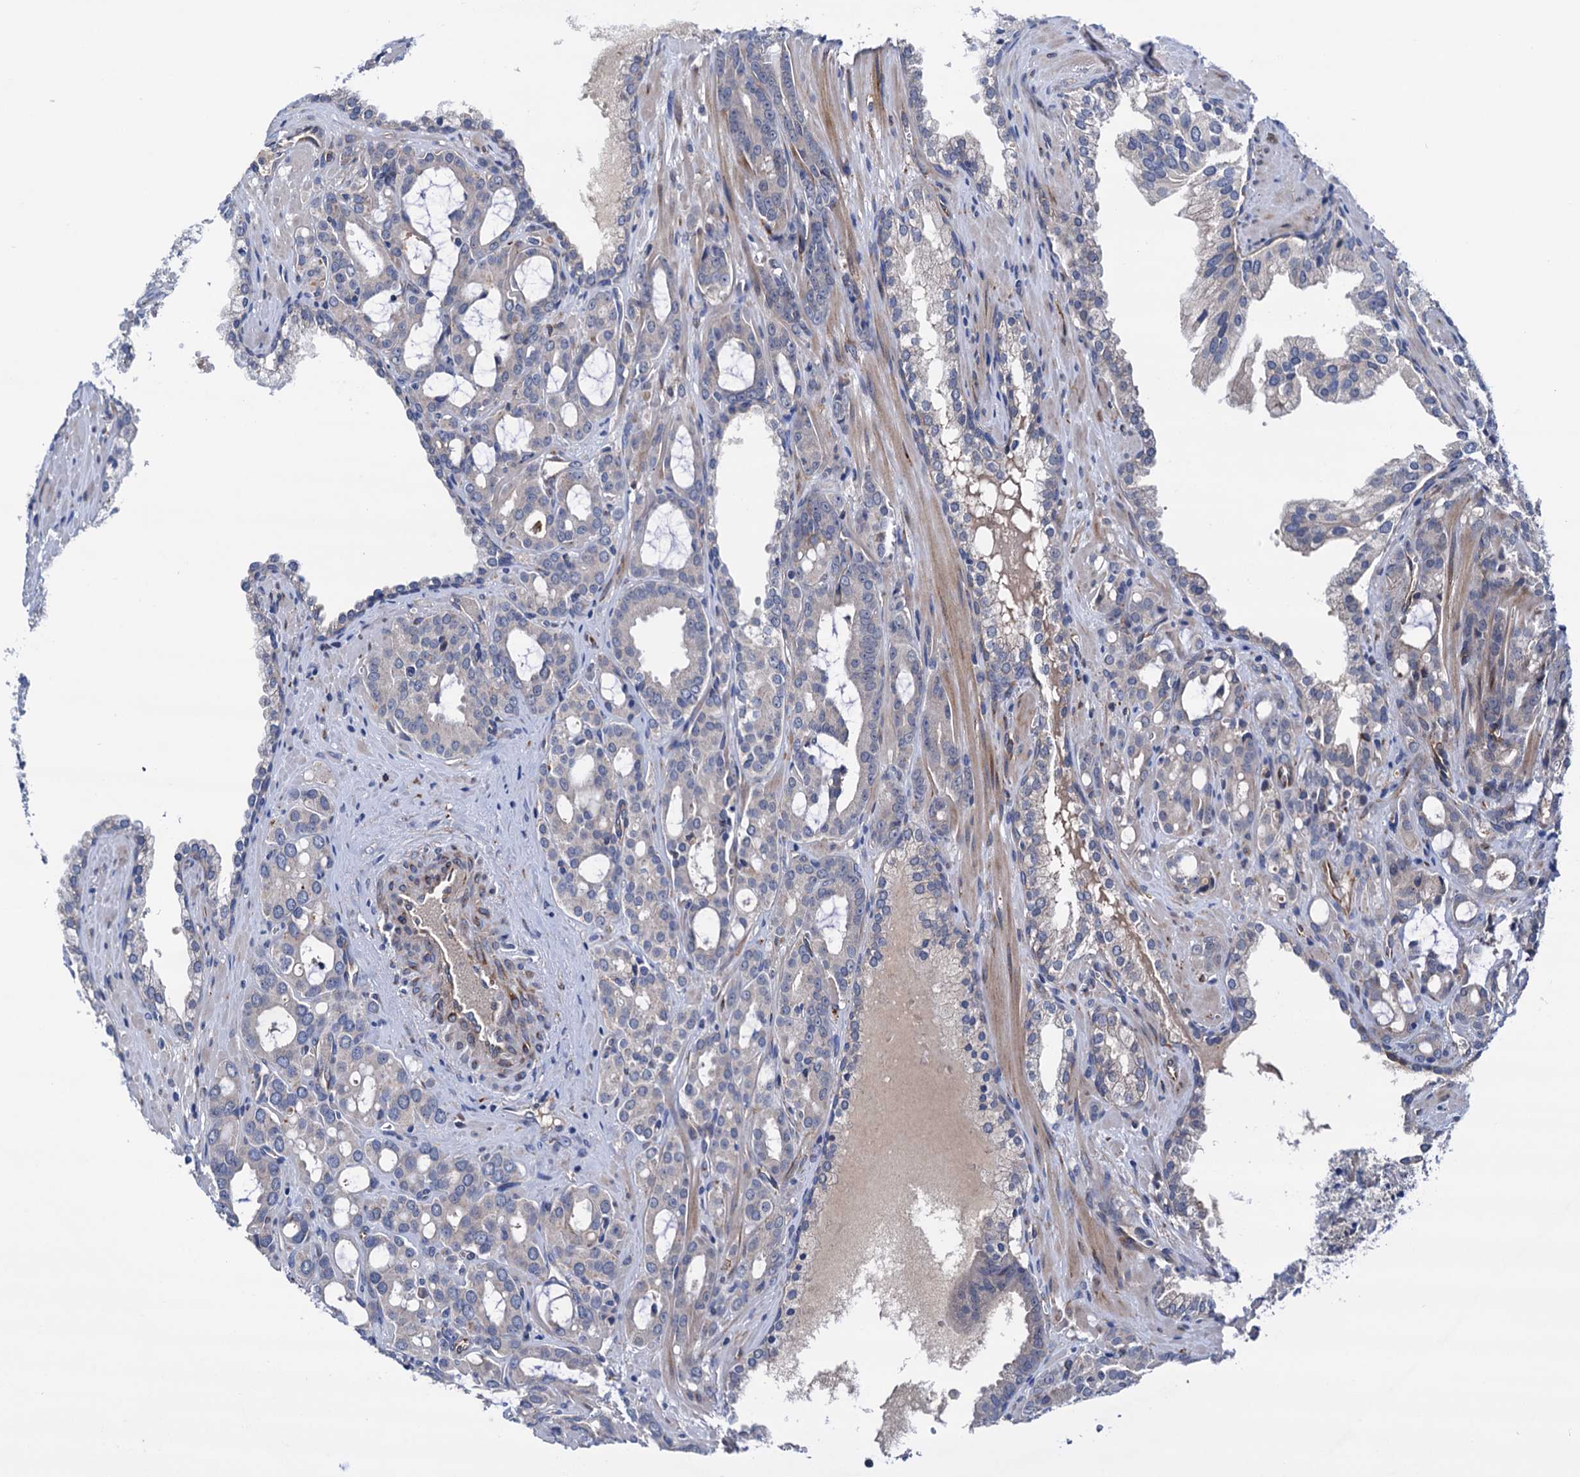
{"staining": {"intensity": "negative", "quantity": "none", "location": "none"}, "tissue": "prostate cancer", "cell_type": "Tumor cells", "image_type": "cancer", "snomed": [{"axis": "morphology", "description": "Adenocarcinoma, High grade"}, {"axis": "topography", "description": "Prostate"}], "caption": "Tumor cells show no significant staining in high-grade adenocarcinoma (prostate).", "gene": "RASSF9", "patient": {"sex": "male", "age": 72}}